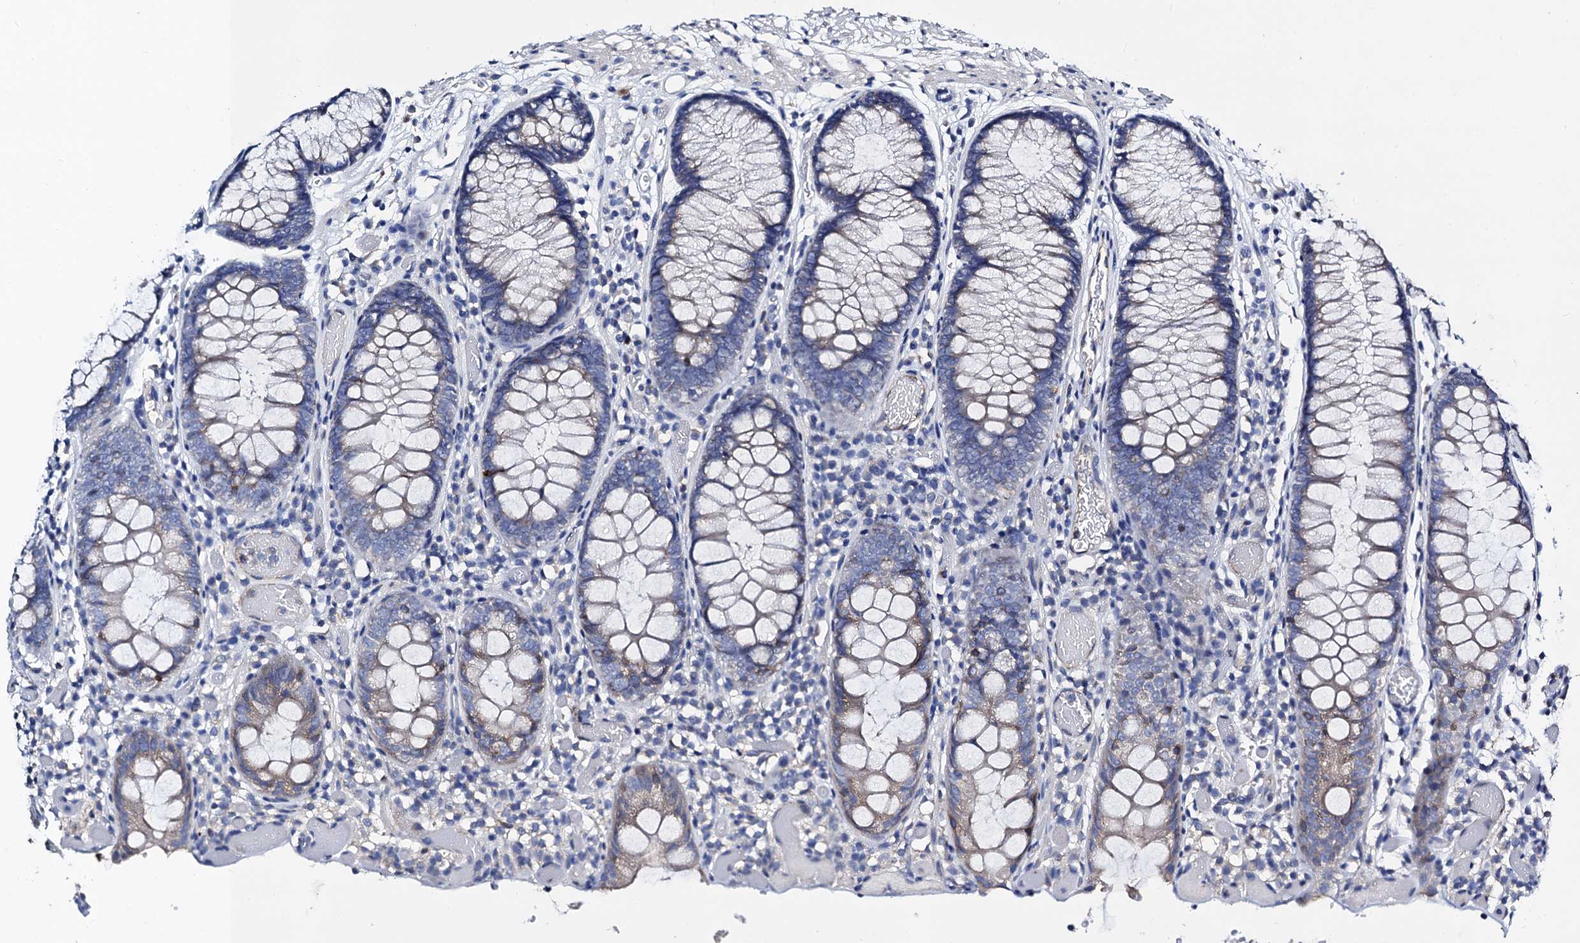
{"staining": {"intensity": "negative", "quantity": "none", "location": "none"}, "tissue": "colon", "cell_type": "Endothelial cells", "image_type": "normal", "snomed": [{"axis": "morphology", "description": "Normal tissue, NOS"}, {"axis": "topography", "description": "Colon"}], "caption": "High power microscopy image of an immunohistochemistry (IHC) micrograph of benign colon, revealing no significant staining in endothelial cells.", "gene": "FREM3", "patient": {"sex": "male", "age": 14}}